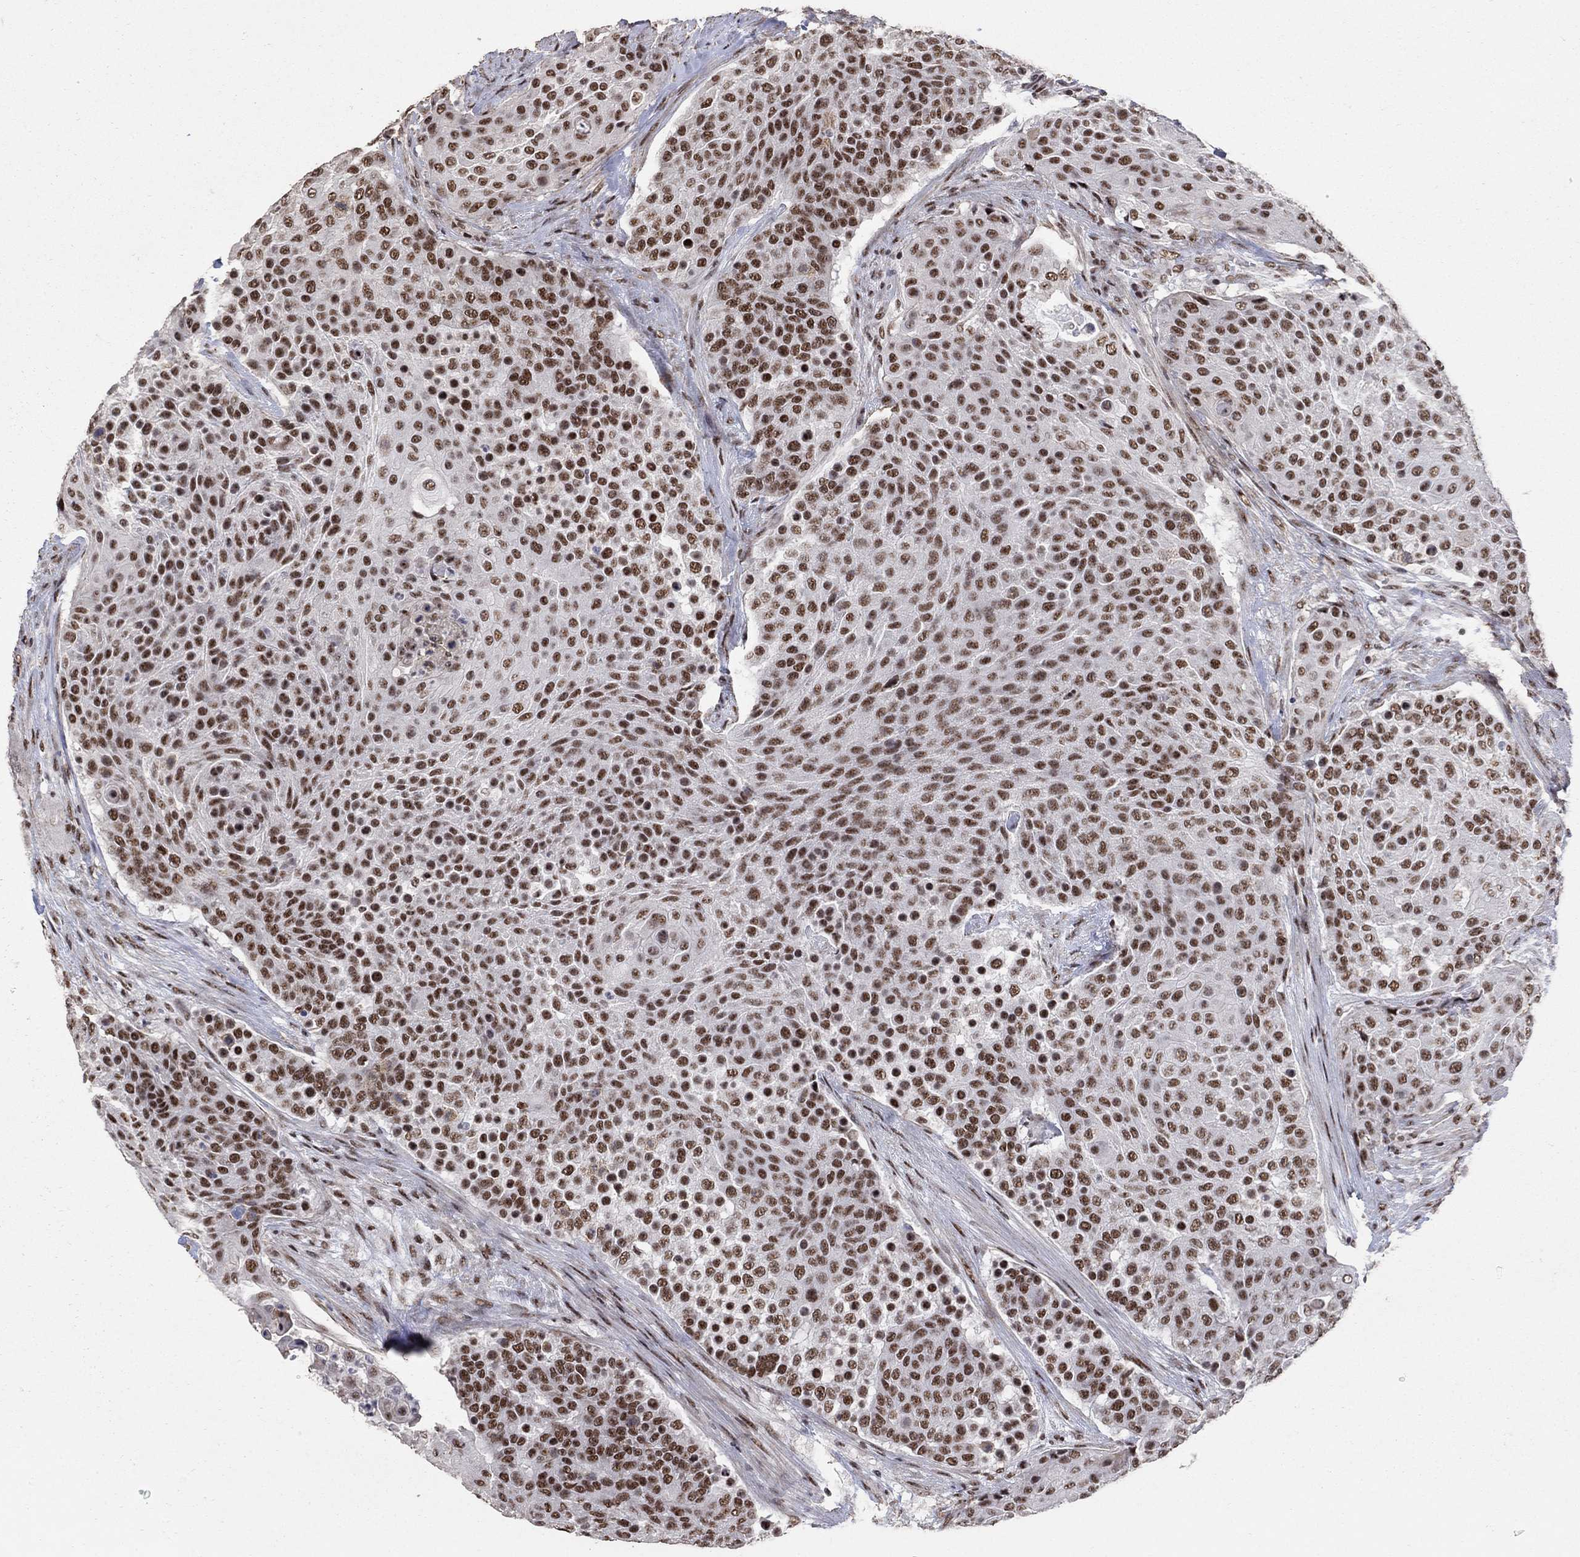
{"staining": {"intensity": "moderate", "quantity": ">75%", "location": "nuclear"}, "tissue": "urothelial cancer", "cell_type": "Tumor cells", "image_type": "cancer", "snomed": [{"axis": "morphology", "description": "Urothelial carcinoma, High grade"}, {"axis": "topography", "description": "Urinary bladder"}], "caption": "Immunohistochemistry (IHC) micrograph of neoplastic tissue: human urothelial carcinoma (high-grade) stained using immunohistochemistry (IHC) shows medium levels of moderate protein expression localized specifically in the nuclear of tumor cells, appearing as a nuclear brown color.", "gene": "PNISR", "patient": {"sex": "female", "age": 63}}